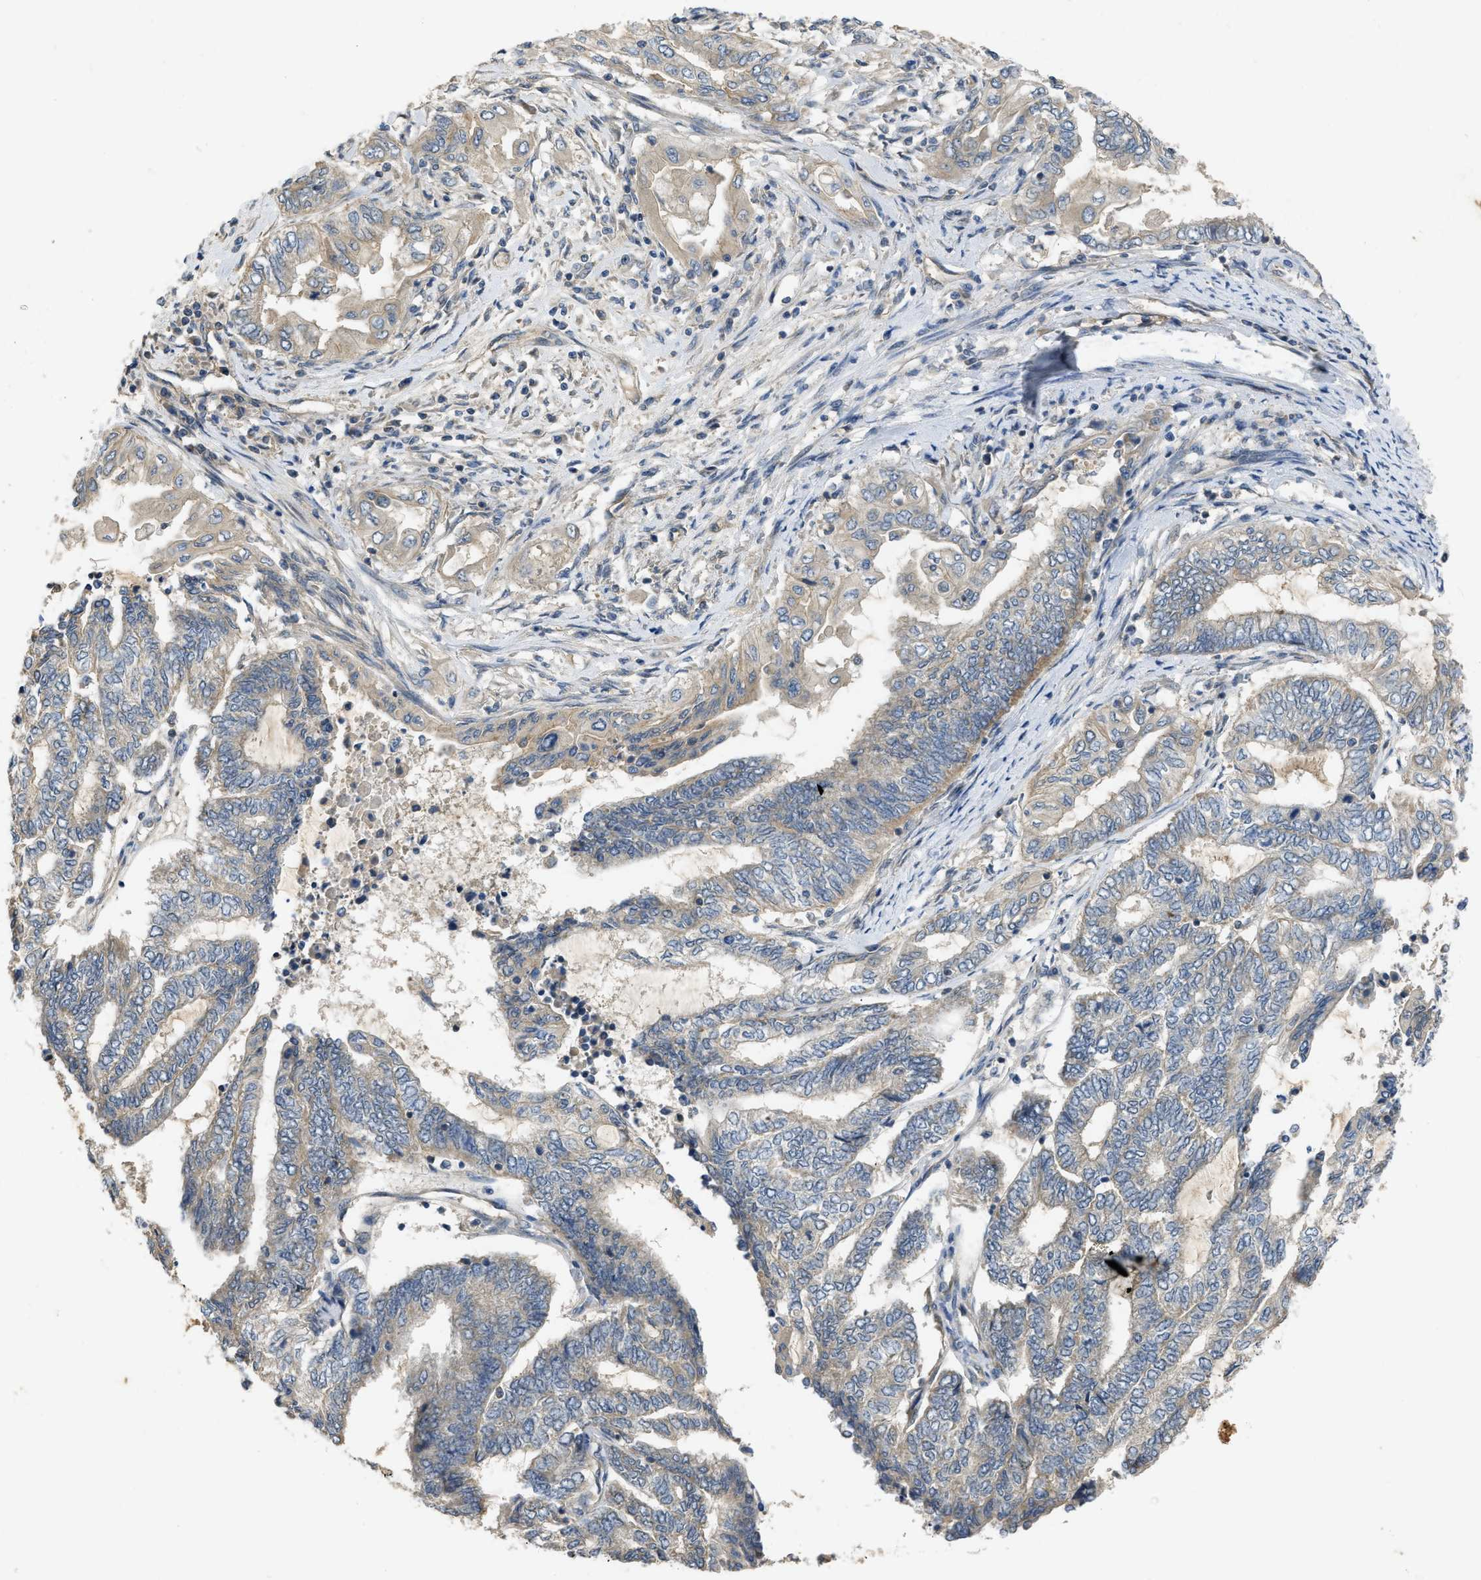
{"staining": {"intensity": "negative", "quantity": "none", "location": "none"}, "tissue": "endometrial cancer", "cell_type": "Tumor cells", "image_type": "cancer", "snomed": [{"axis": "morphology", "description": "Adenocarcinoma, NOS"}, {"axis": "topography", "description": "Uterus"}, {"axis": "topography", "description": "Endometrium"}], "caption": "Immunohistochemistry of human endometrial adenocarcinoma demonstrates no staining in tumor cells.", "gene": "PPP3CA", "patient": {"sex": "female", "age": 70}}